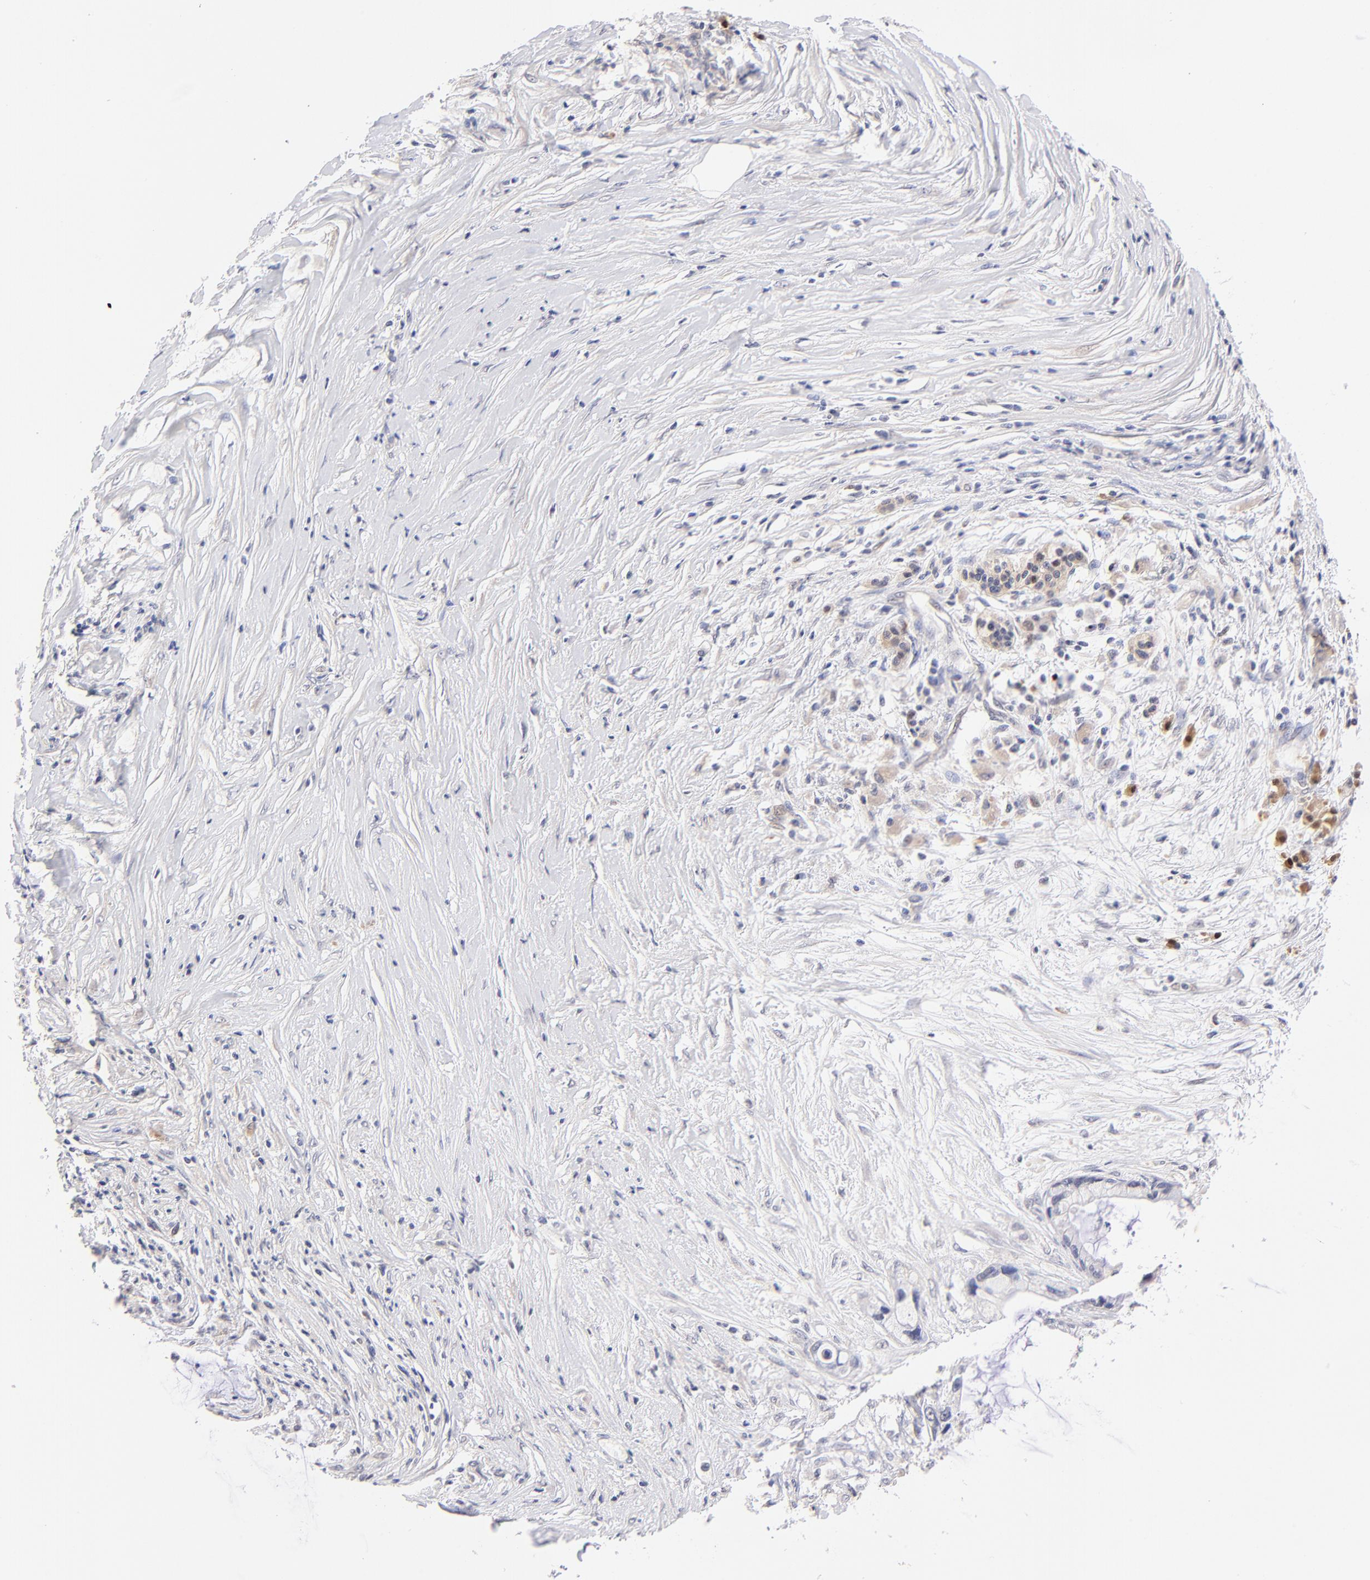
{"staining": {"intensity": "negative", "quantity": "none", "location": "none"}, "tissue": "pancreatic cancer", "cell_type": "Tumor cells", "image_type": "cancer", "snomed": [{"axis": "morphology", "description": "Adenocarcinoma, NOS"}, {"axis": "topography", "description": "Pancreas"}], "caption": "Pancreatic cancer stained for a protein using immunohistochemistry (IHC) demonstrates no positivity tumor cells.", "gene": "ZNF155", "patient": {"sex": "female", "age": 59}}